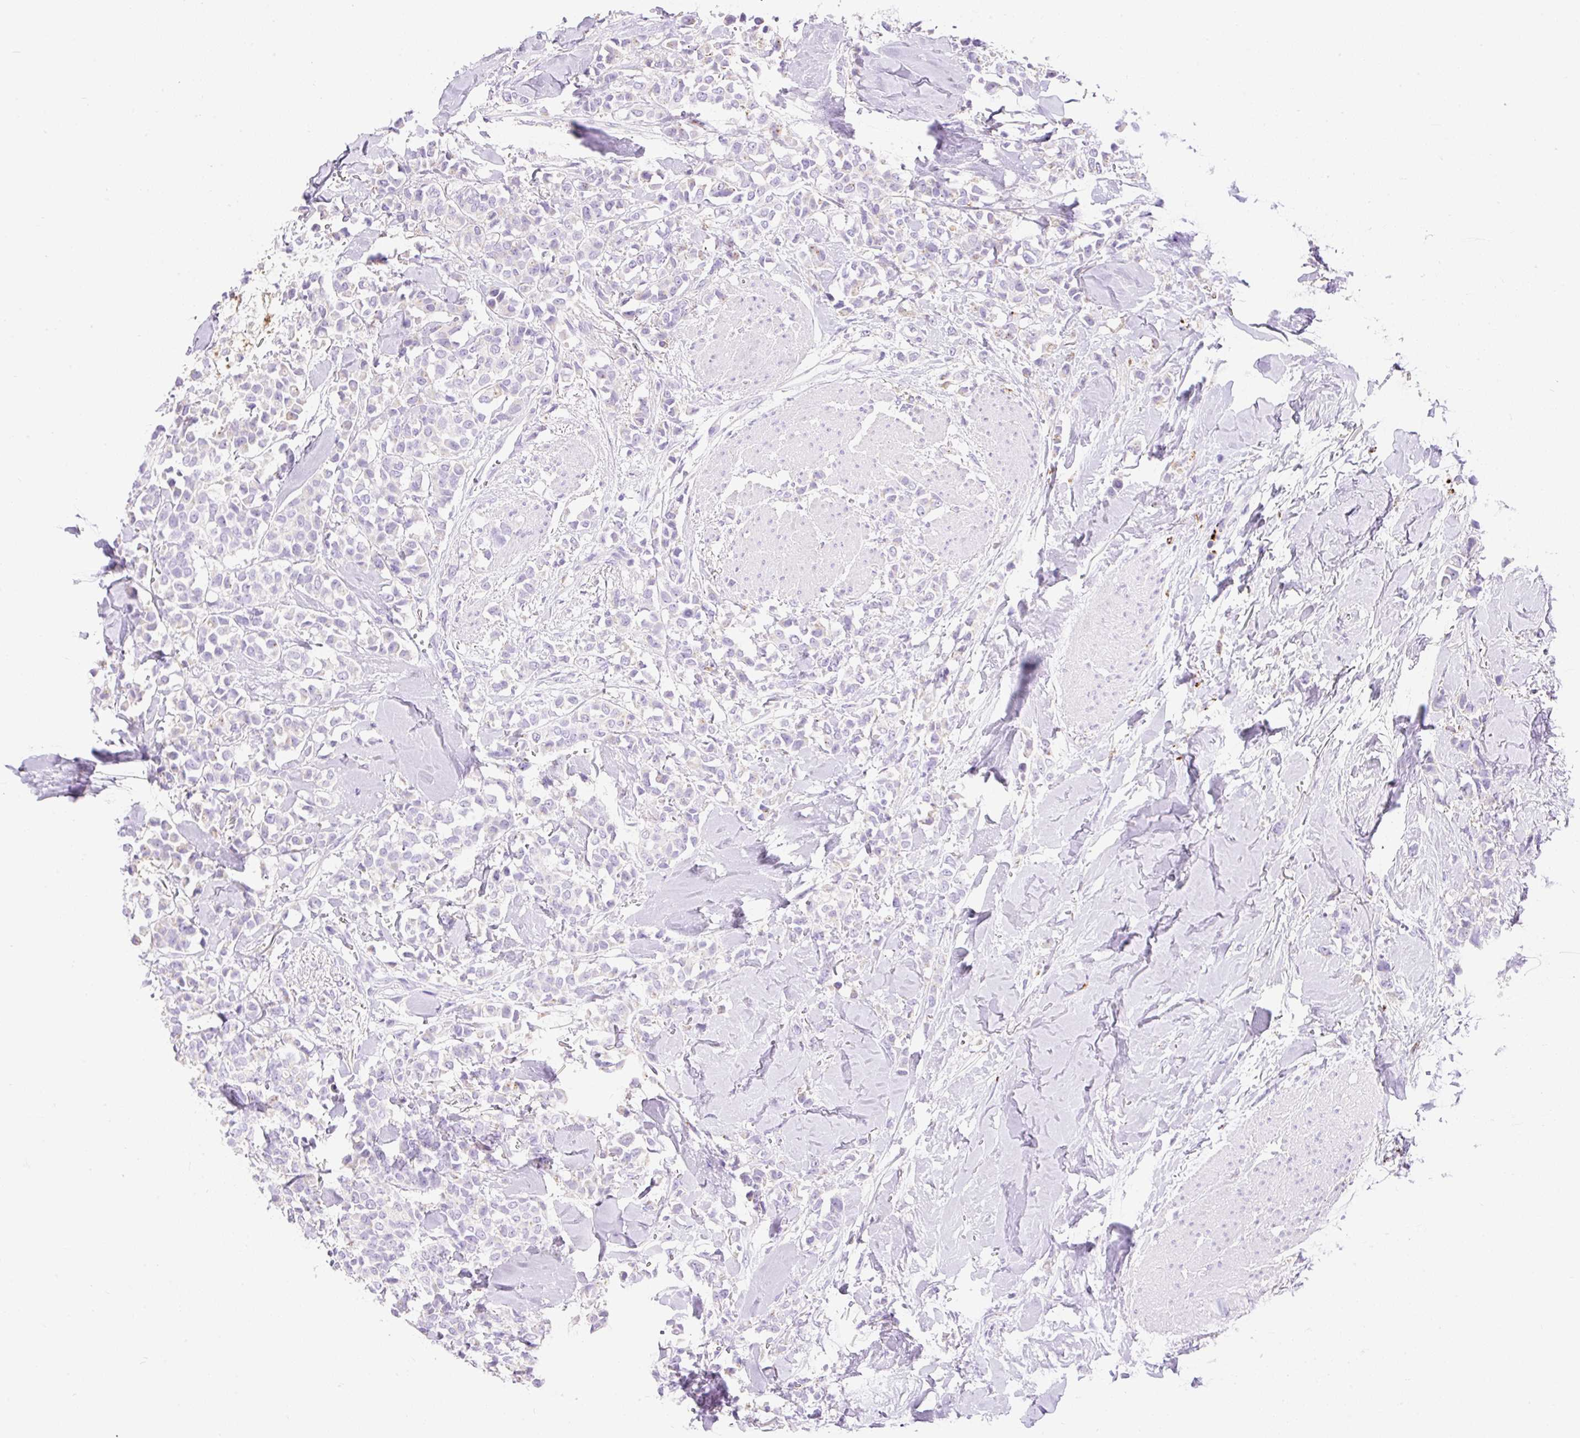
{"staining": {"intensity": "negative", "quantity": "none", "location": "none"}, "tissue": "breast cancer", "cell_type": "Tumor cells", "image_type": "cancer", "snomed": [{"axis": "morphology", "description": "Lobular carcinoma"}, {"axis": "topography", "description": "Breast"}], "caption": "DAB (3,3'-diaminobenzidine) immunohistochemical staining of lobular carcinoma (breast) shows no significant expression in tumor cells.", "gene": "HEXB", "patient": {"sex": "female", "age": 91}}